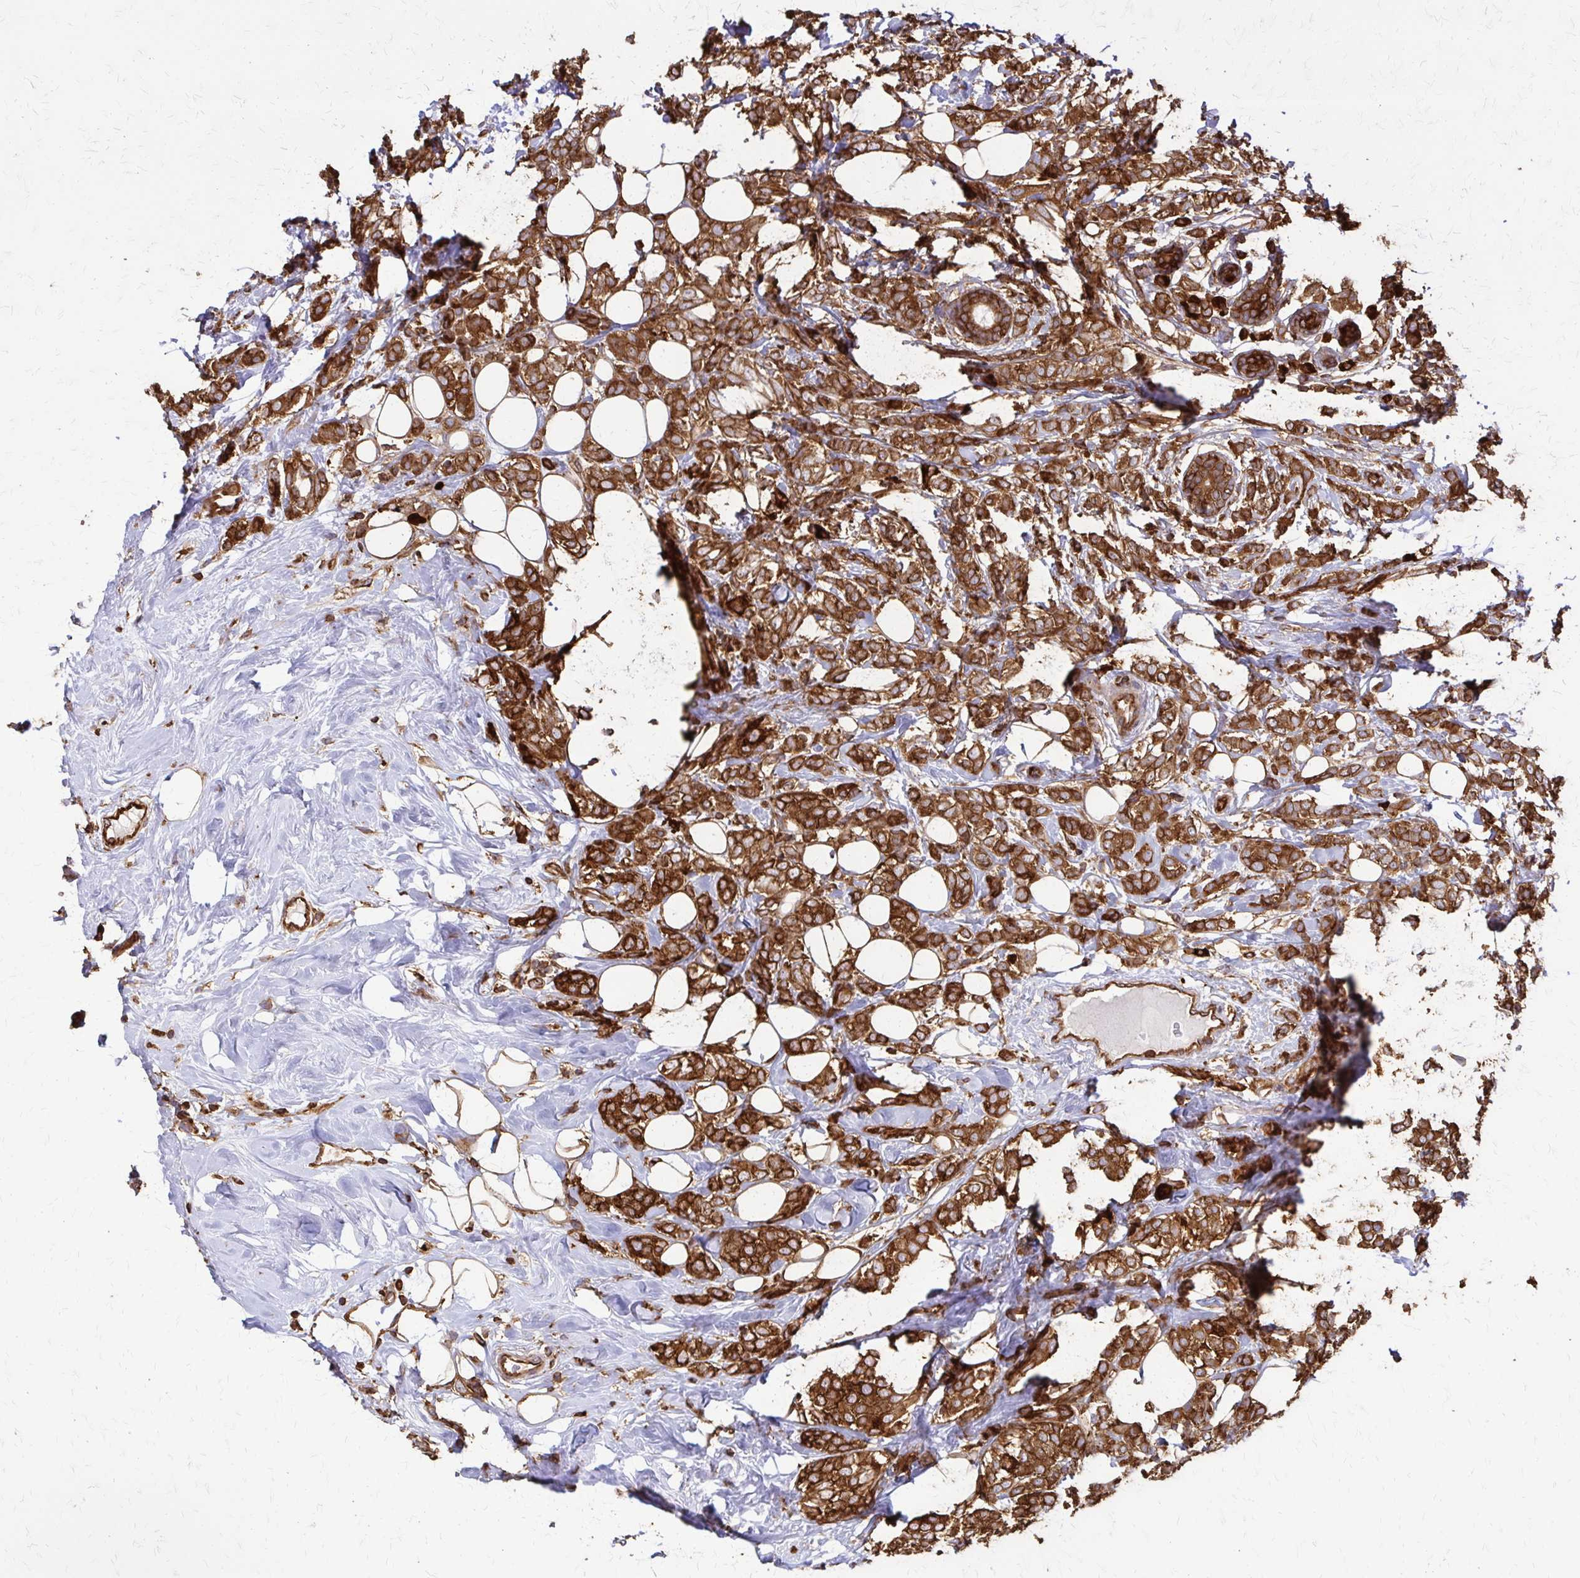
{"staining": {"intensity": "strong", "quantity": ">75%", "location": "cytoplasmic/membranous"}, "tissue": "breast cancer", "cell_type": "Tumor cells", "image_type": "cancer", "snomed": [{"axis": "morphology", "description": "Lobular carcinoma"}, {"axis": "topography", "description": "Breast"}], "caption": "Tumor cells exhibit strong cytoplasmic/membranous expression in about >75% of cells in breast lobular carcinoma. (Stains: DAB (3,3'-diaminobenzidine) in brown, nuclei in blue, Microscopy: brightfield microscopy at high magnification).", "gene": "EEF2", "patient": {"sex": "female", "age": 49}}